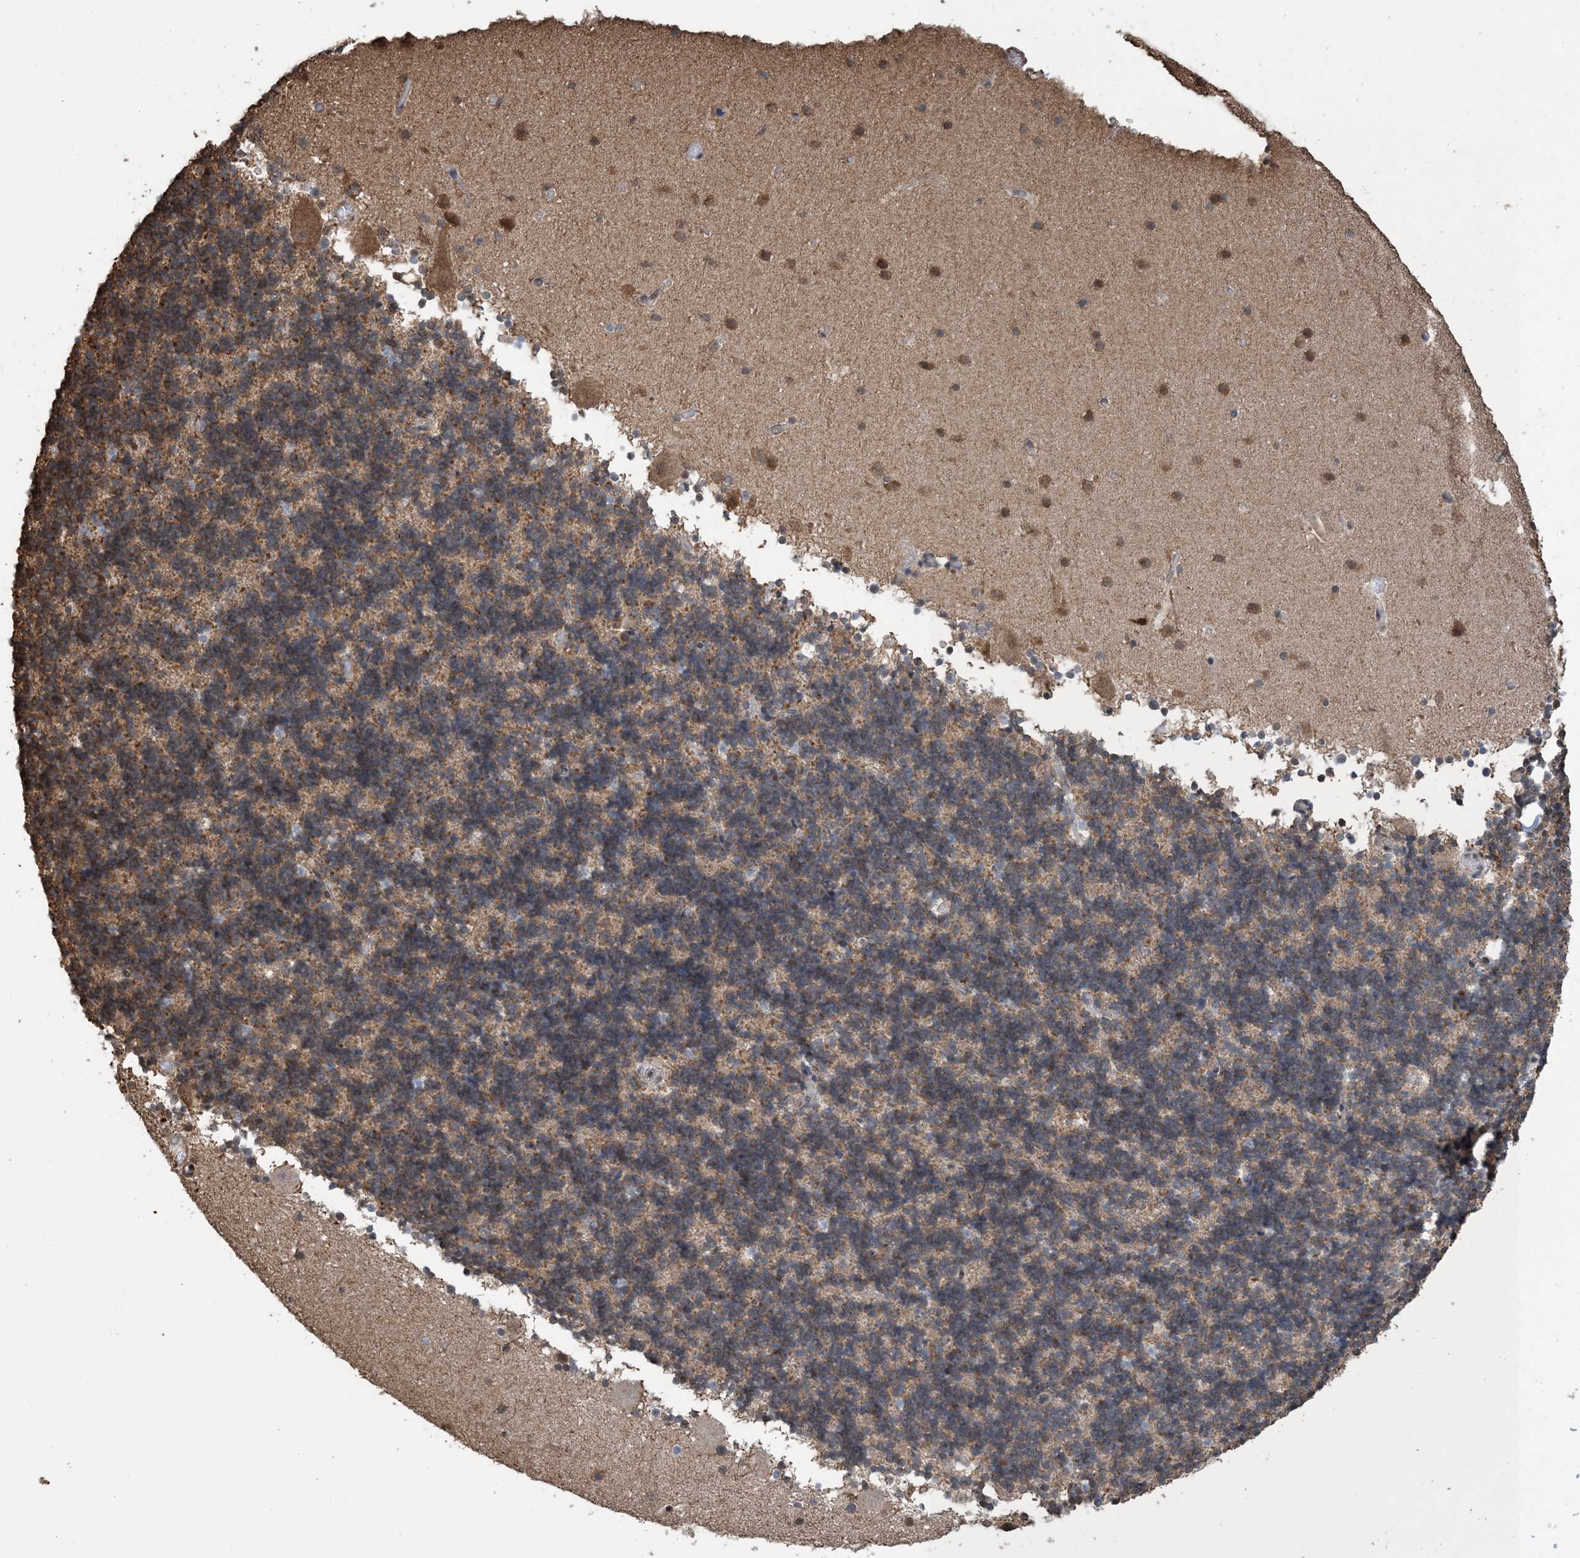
{"staining": {"intensity": "weak", "quantity": "25%-75%", "location": "cytoplasmic/membranous"}, "tissue": "cerebellum", "cell_type": "Cells in granular layer", "image_type": "normal", "snomed": [{"axis": "morphology", "description": "Normal tissue, NOS"}, {"axis": "topography", "description": "Cerebellum"}], "caption": "Human cerebellum stained with a brown dye shows weak cytoplasmic/membranous positive positivity in approximately 25%-75% of cells in granular layer.", "gene": "HSPA1A", "patient": {"sex": "male", "age": 57}}